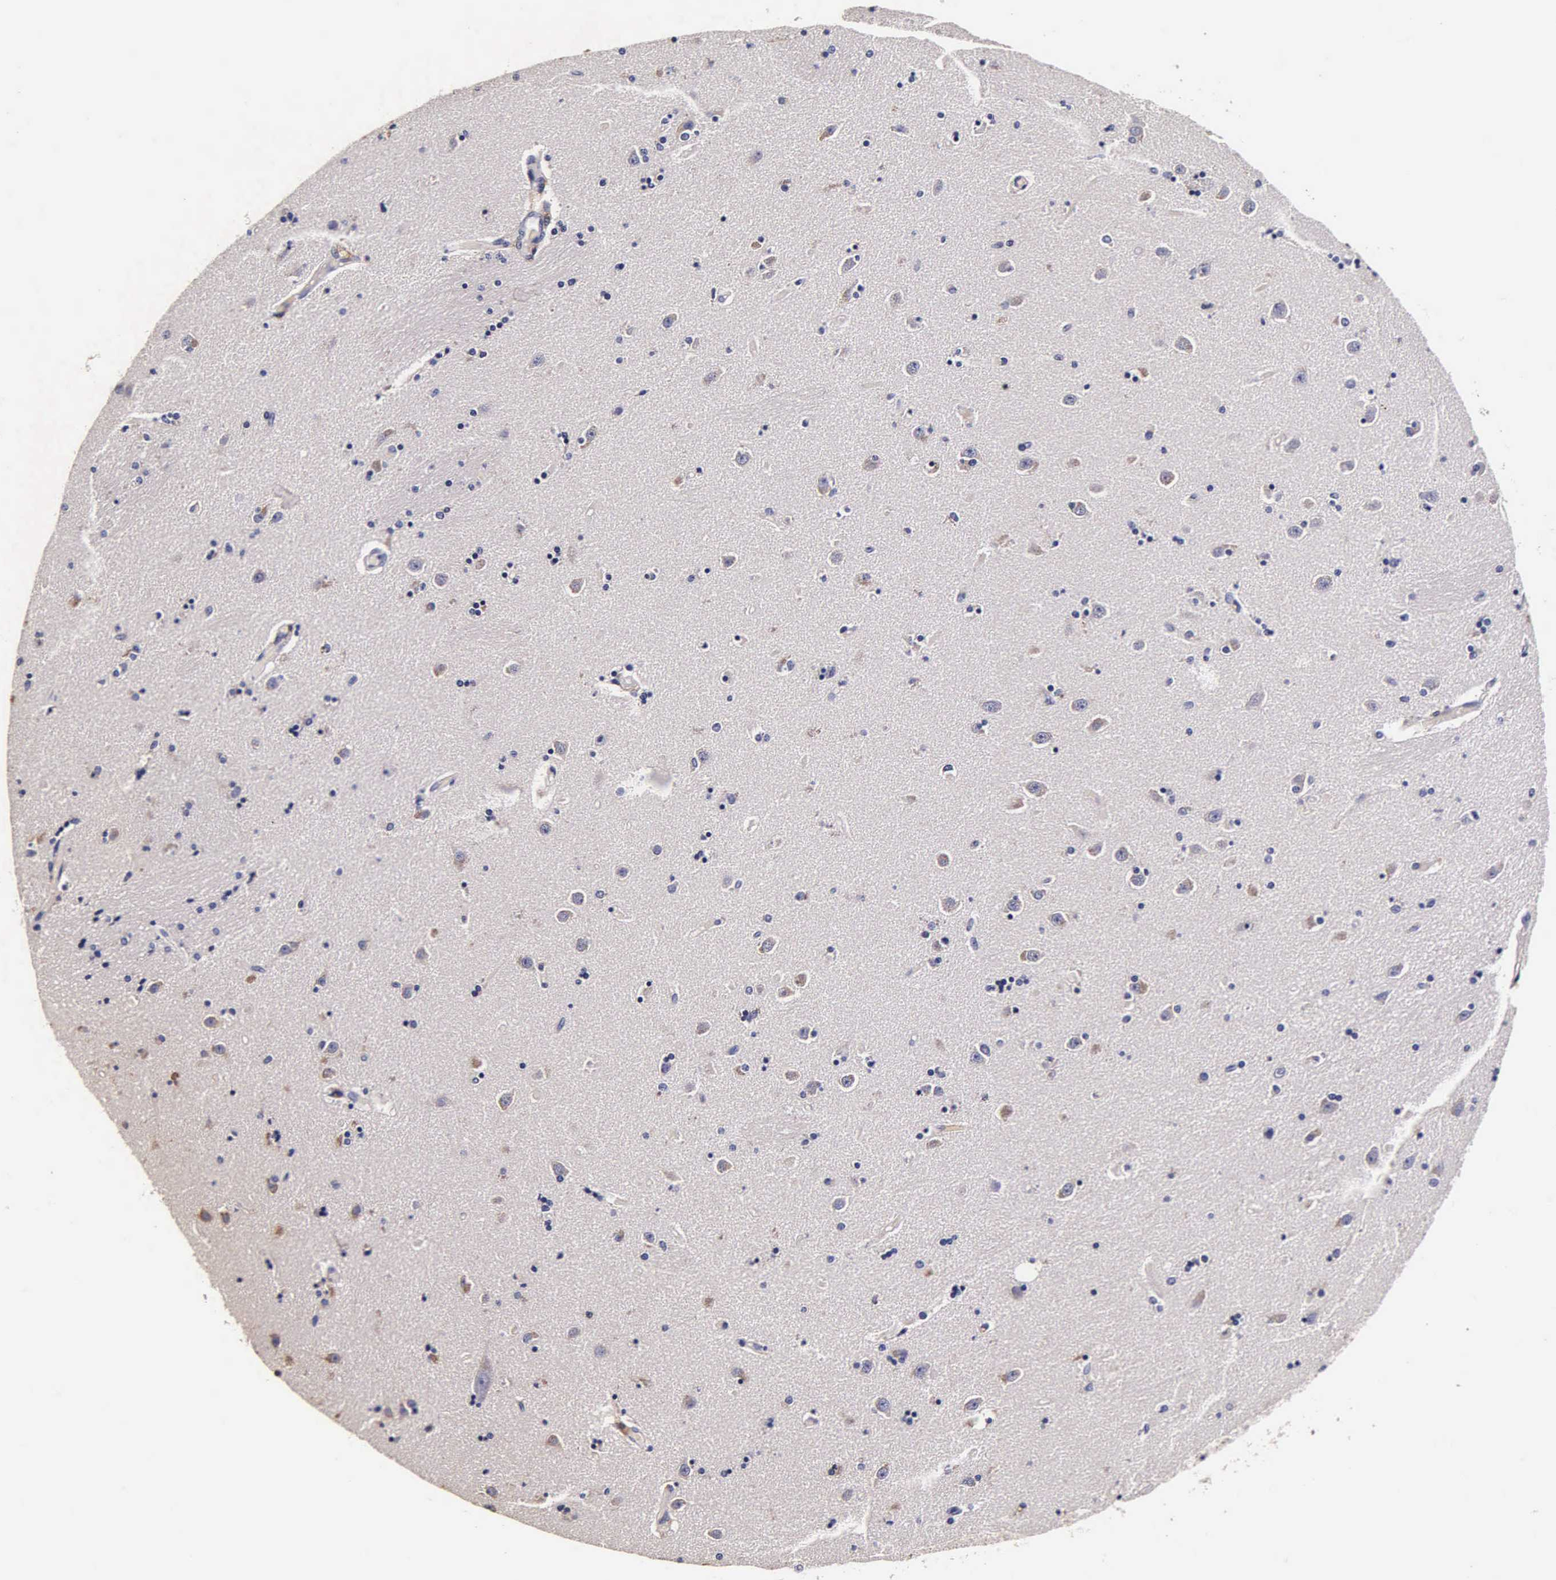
{"staining": {"intensity": "negative", "quantity": "none", "location": "none"}, "tissue": "caudate", "cell_type": "Glial cells", "image_type": "normal", "snomed": [{"axis": "morphology", "description": "Normal tissue, NOS"}, {"axis": "topography", "description": "Lateral ventricle wall"}], "caption": "This is an IHC histopathology image of benign caudate. There is no staining in glial cells.", "gene": "CTSB", "patient": {"sex": "female", "age": 54}}